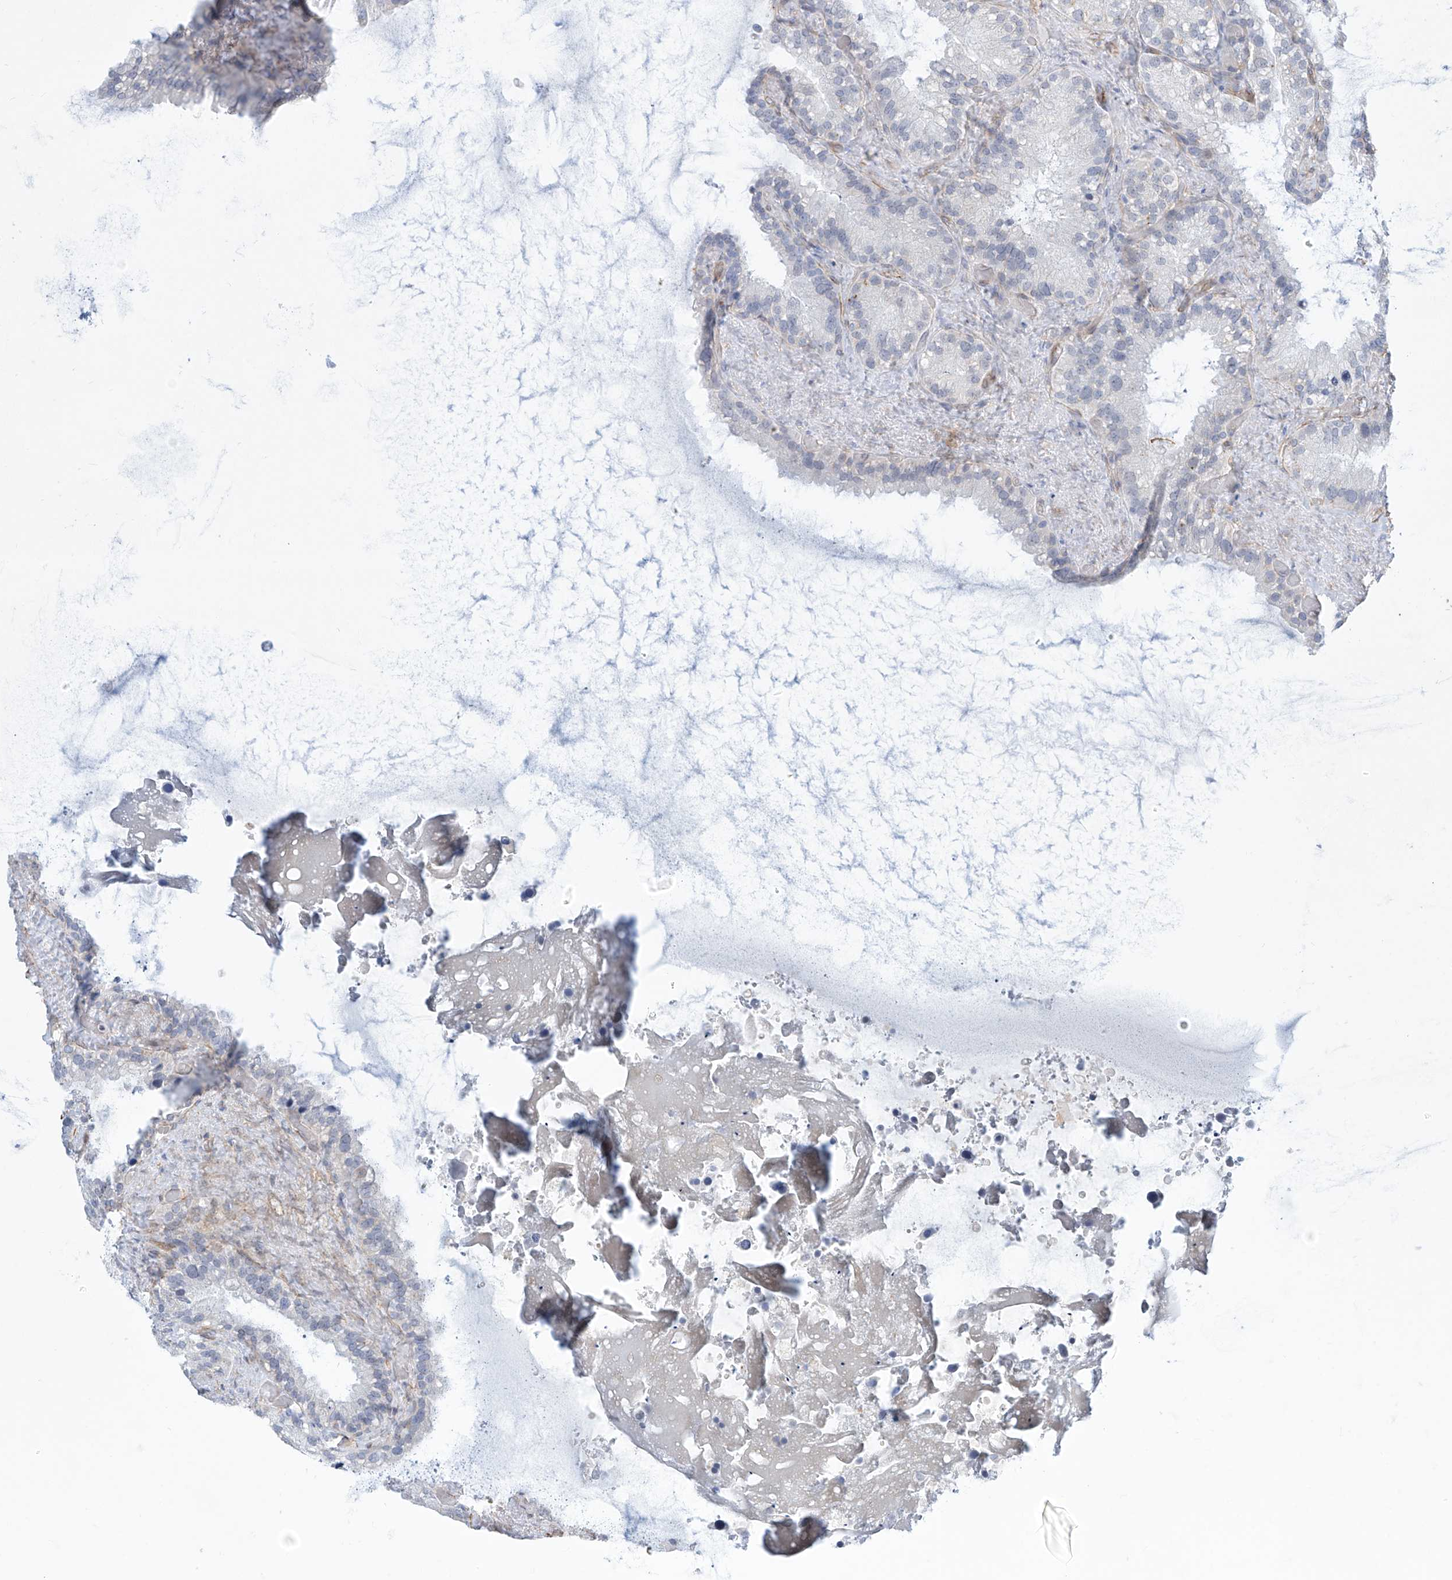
{"staining": {"intensity": "negative", "quantity": "none", "location": "none"}, "tissue": "seminal vesicle", "cell_type": "Glandular cells", "image_type": "normal", "snomed": [{"axis": "morphology", "description": "Normal tissue, NOS"}, {"axis": "topography", "description": "Prostate"}, {"axis": "topography", "description": "Seminal veicle"}], "caption": "Immunohistochemistry (IHC) histopathology image of normal seminal vesicle stained for a protein (brown), which exhibits no expression in glandular cells. (Stains: DAB IHC with hematoxylin counter stain, Microscopy: brightfield microscopy at high magnification).", "gene": "REEP2", "patient": {"sex": "male", "age": 68}}